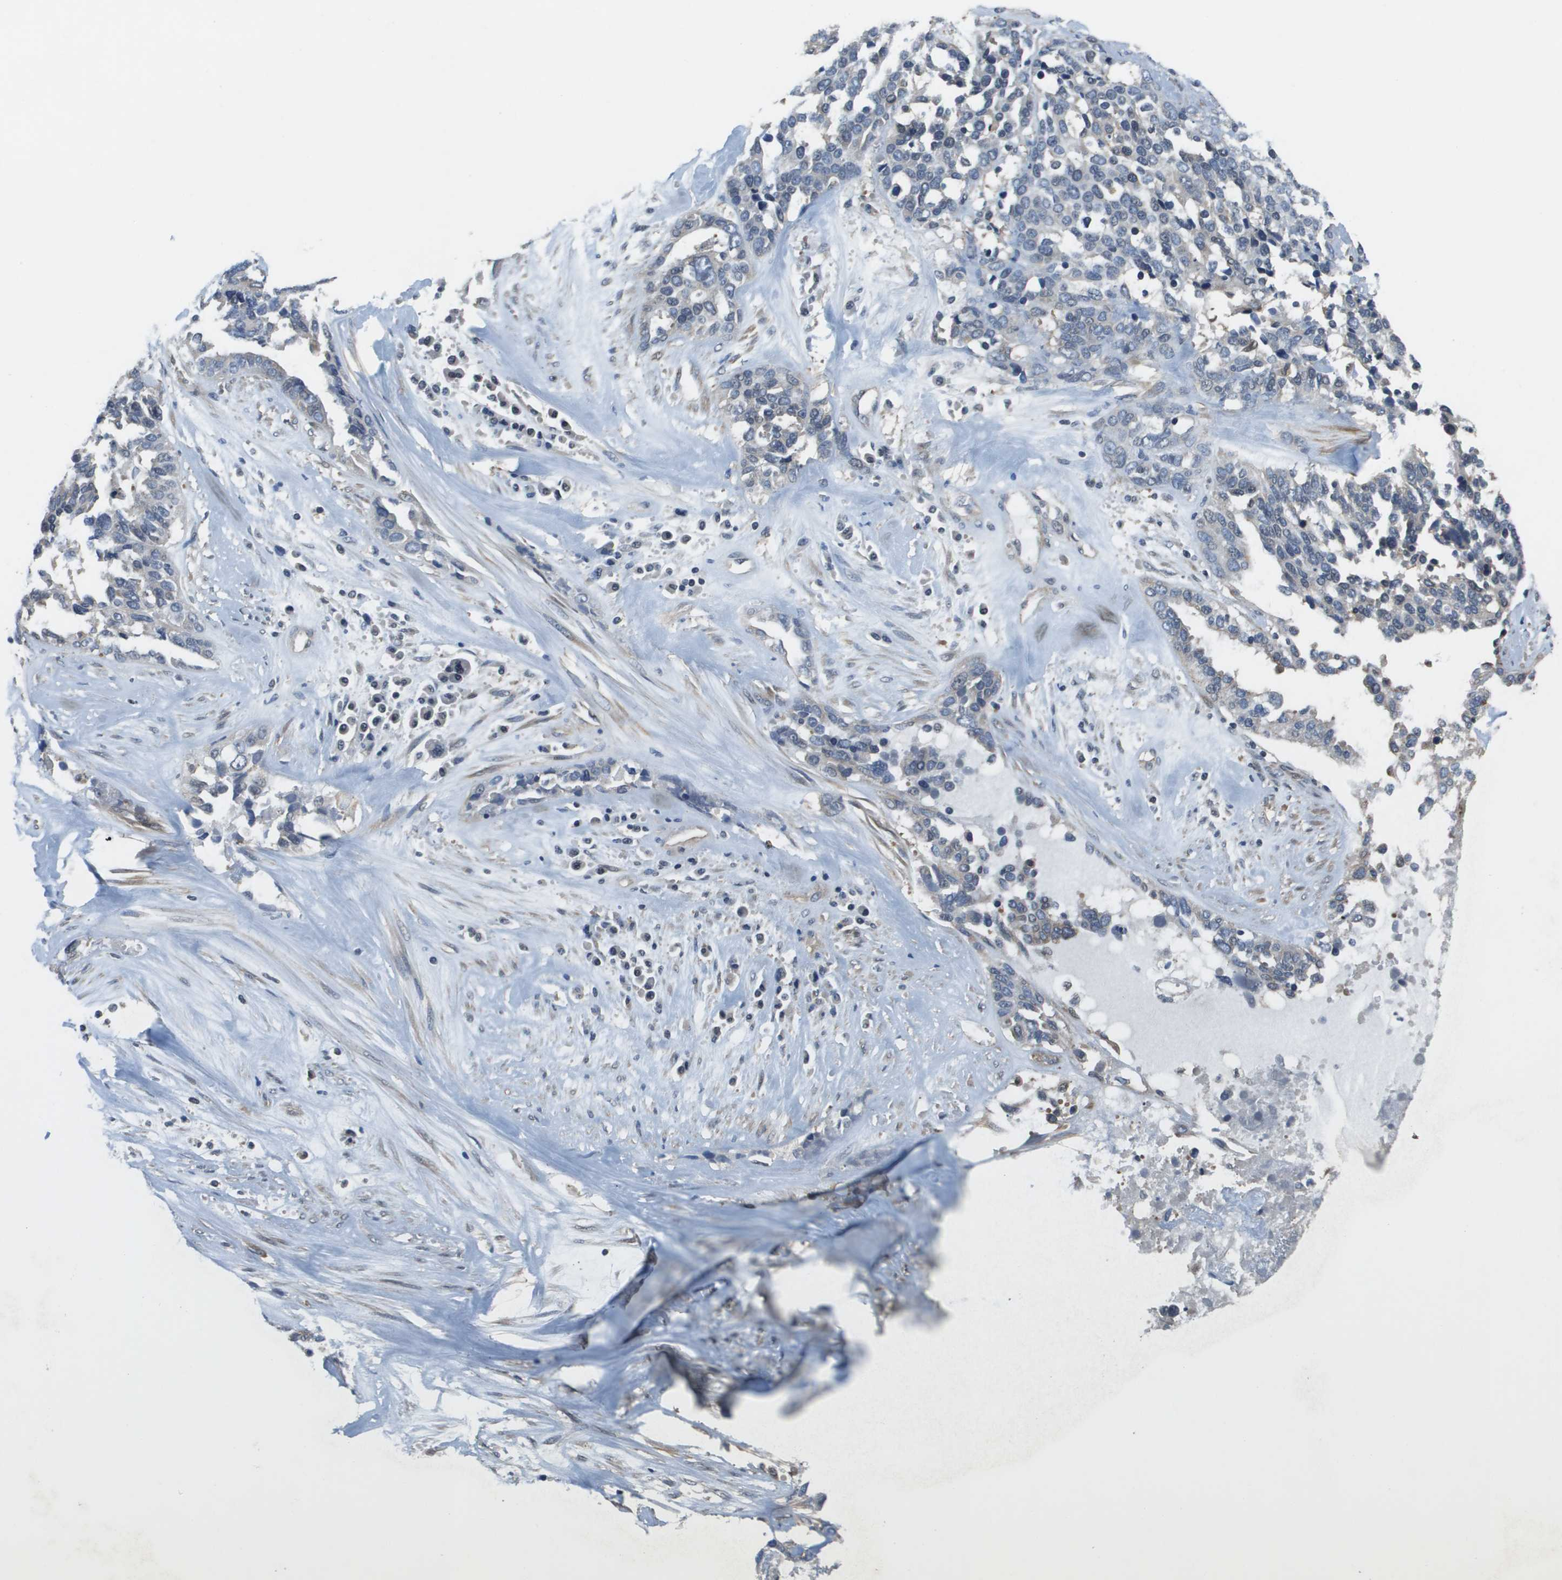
{"staining": {"intensity": "negative", "quantity": "none", "location": "none"}, "tissue": "ovarian cancer", "cell_type": "Tumor cells", "image_type": "cancer", "snomed": [{"axis": "morphology", "description": "Cystadenocarcinoma, serous, NOS"}, {"axis": "topography", "description": "Ovary"}], "caption": "DAB immunohistochemical staining of human ovarian cancer reveals no significant staining in tumor cells.", "gene": "ENPP5", "patient": {"sex": "female", "age": 44}}